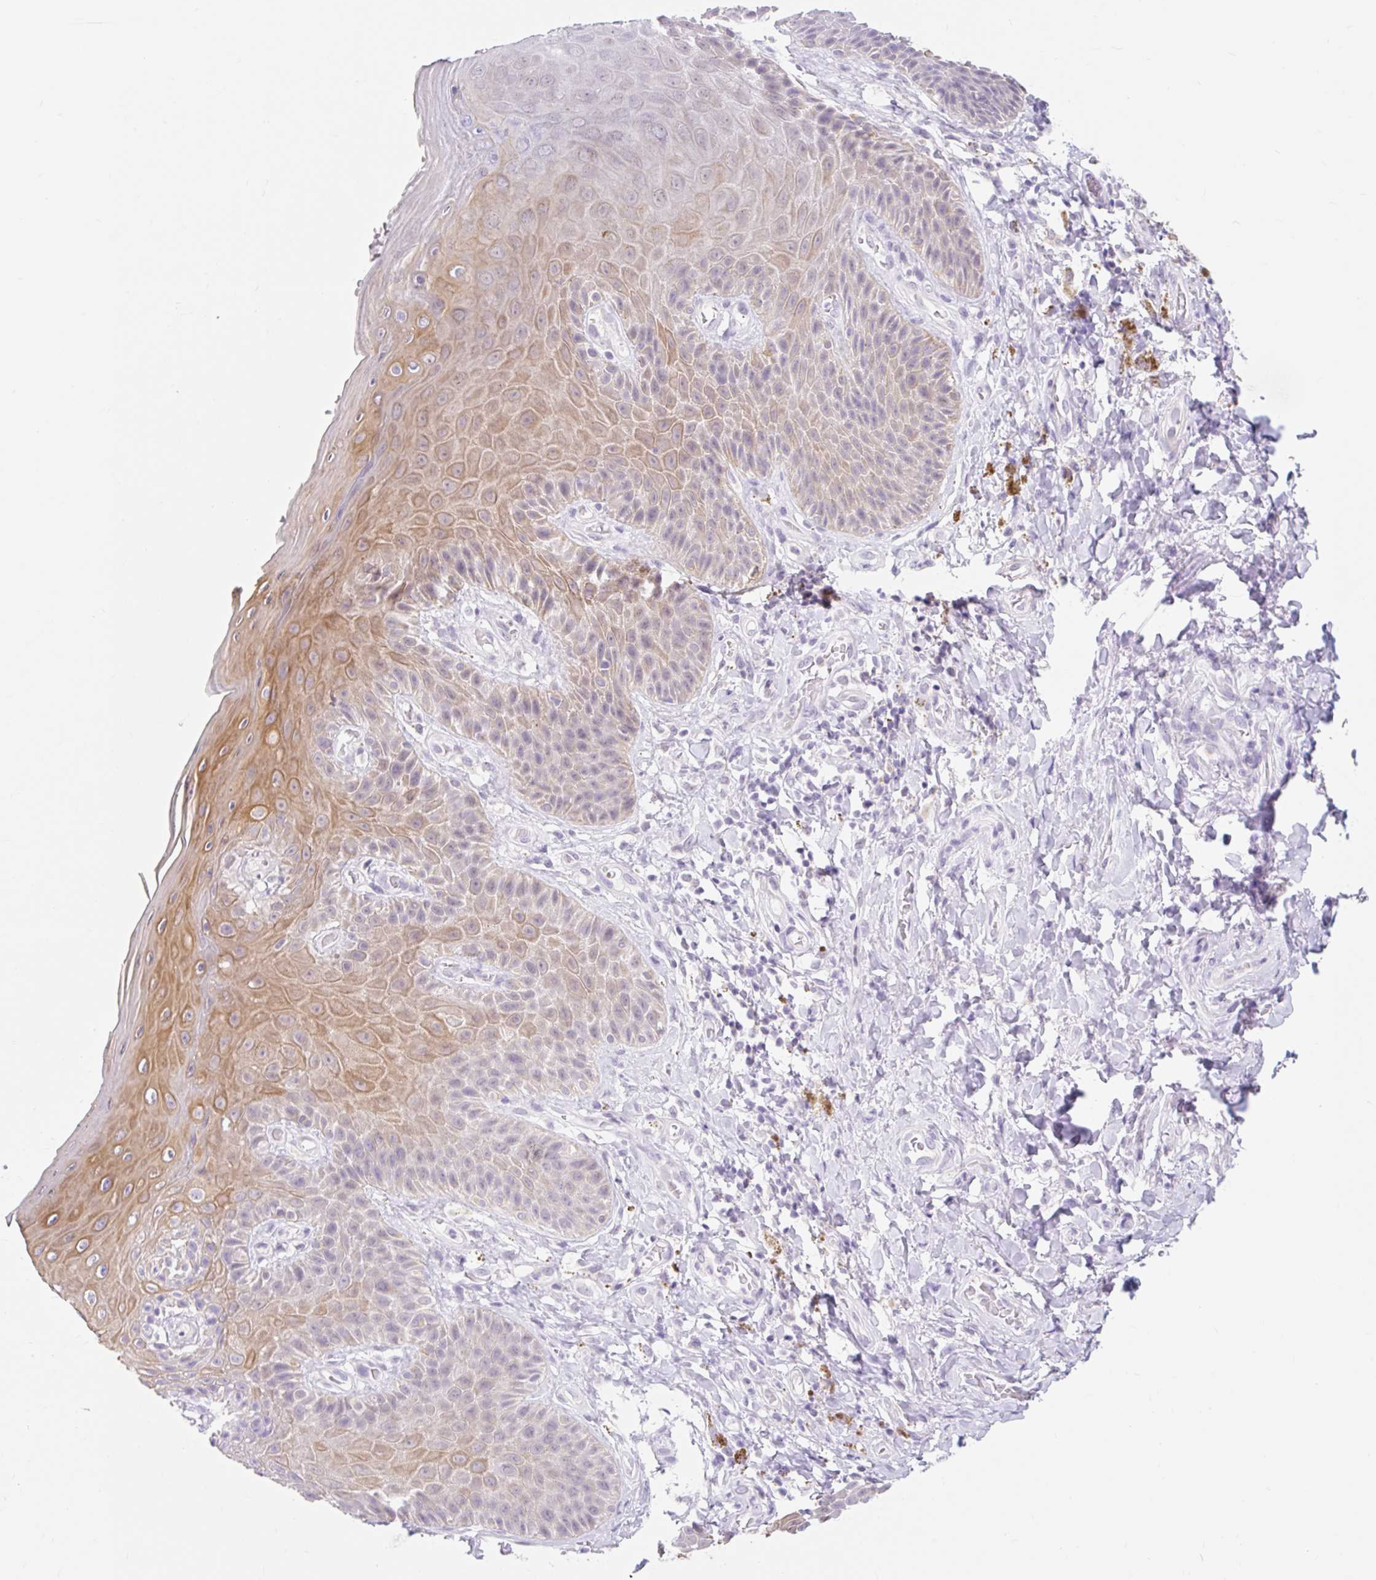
{"staining": {"intensity": "moderate", "quantity": "<25%", "location": "cytoplasmic/membranous"}, "tissue": "skin", "cell_type": "Epidermal cells", "image_type": "normal", "snomed": [{"axis": "morphology", "description": "Normal tissue, NOS"}, {"axis": "topography", "description": "Anal"}, {"axis": "topography", "description": "Peripheral nerve tissue"}], "caption": "This is an image of immunohistochemistry (IHC) staining of unremarkable skin, which shows moderate staining in the cytoplasmic/membranous of epidermal cells.", "gene": "ITPK1", "patient": {"sex": "male", "age": 53}}